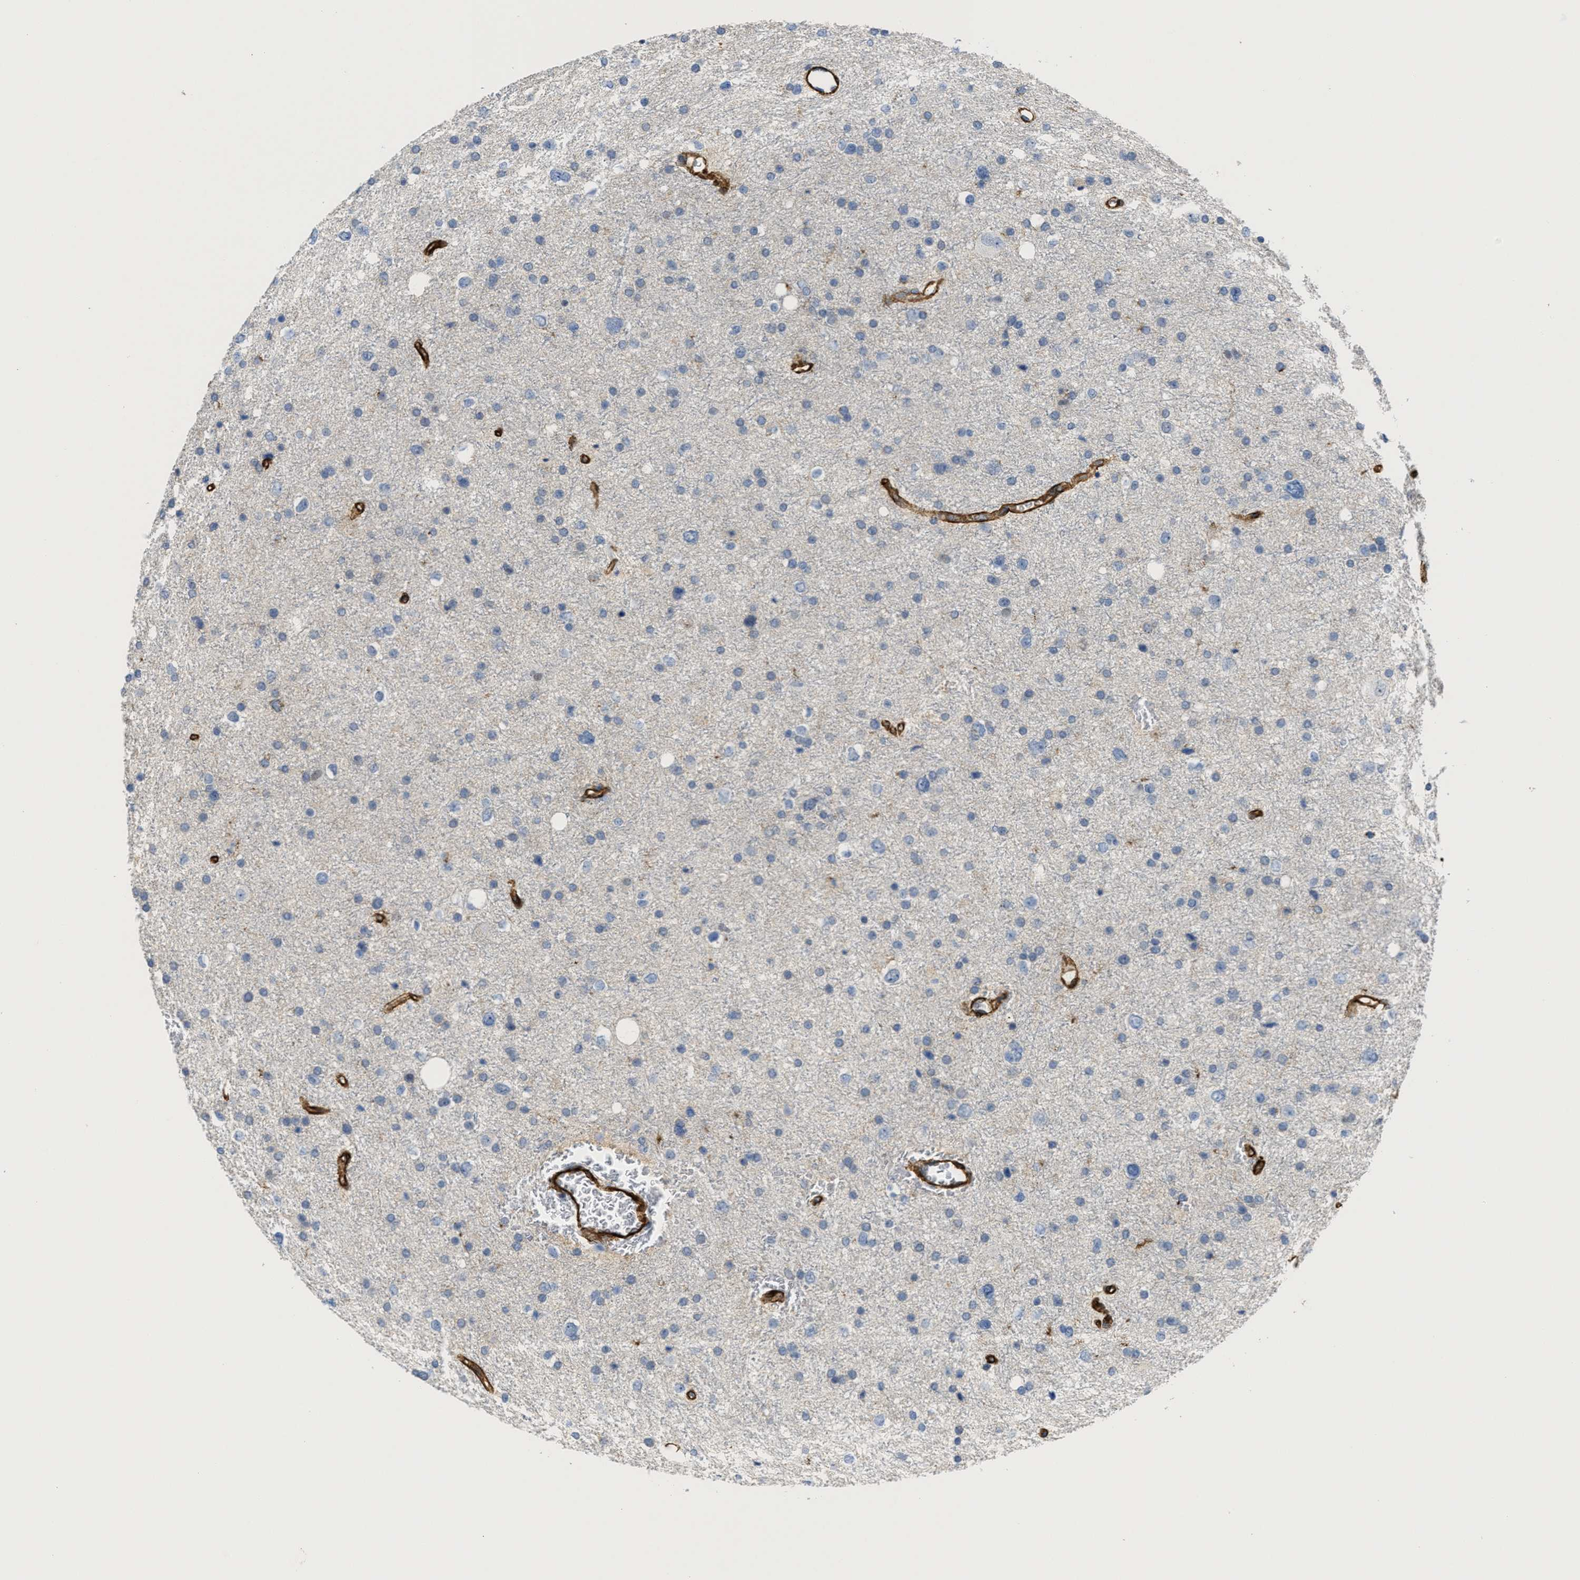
{"staining": {"intensity": "negative", "quantity": "none", "location": "none"}, "tissue": "glioma", "cell_type": "Tumor cells", "image_type": "cancer", "snomed": [{"axis": "morphology", "description": "Glioma, malignant, Low grade"}, {"axis": "topography", "description": "Brain"}], "caption": "Immunohistochemistry of glioma exhibits no expression in tumor cells.", "gene": "NAB1", "patient": {"sex": "female", "age": 37}}